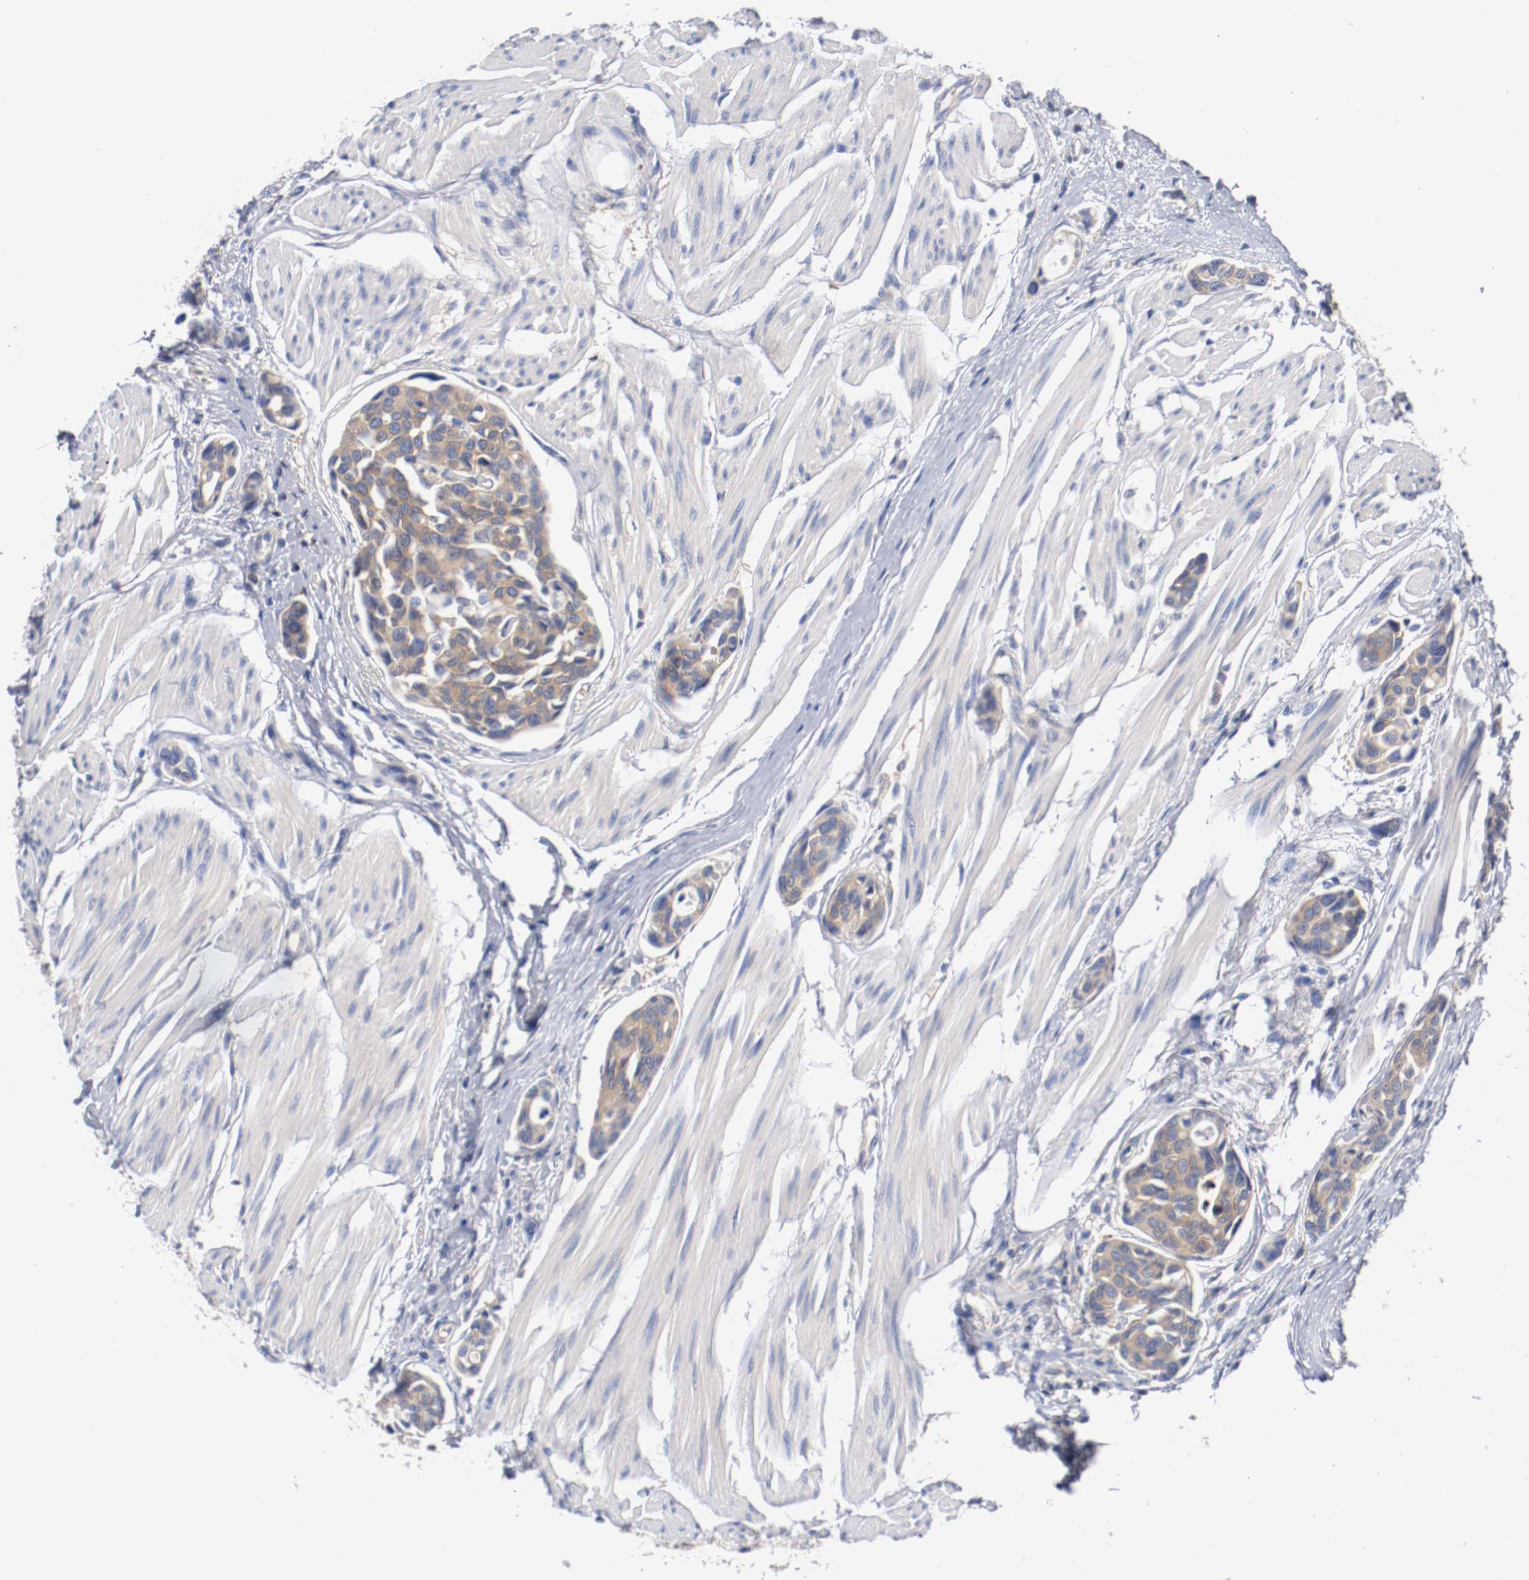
{"staining": {"intensity": "moderate", "quantity": ">75%", "location": "cytoplasmic/membranous"}, "tissue": "urothelial cancer", "cell_type": "Tumor cells", "image_type": "cancer", "snomed": [{"axis": "morphology", "description": "Urothelial carcinoma, High grade"}, {"axis": "topography", "description": "Urinary bladder"}], "caption": "Brown immunohistochemical staining in human high-grade urothelial carcinoma reveals moderate cytoplasmic/membranous staining in about >75% of tumor cells.", "gene": "HGS", "patient": {"sex": "male", "age": 78}}